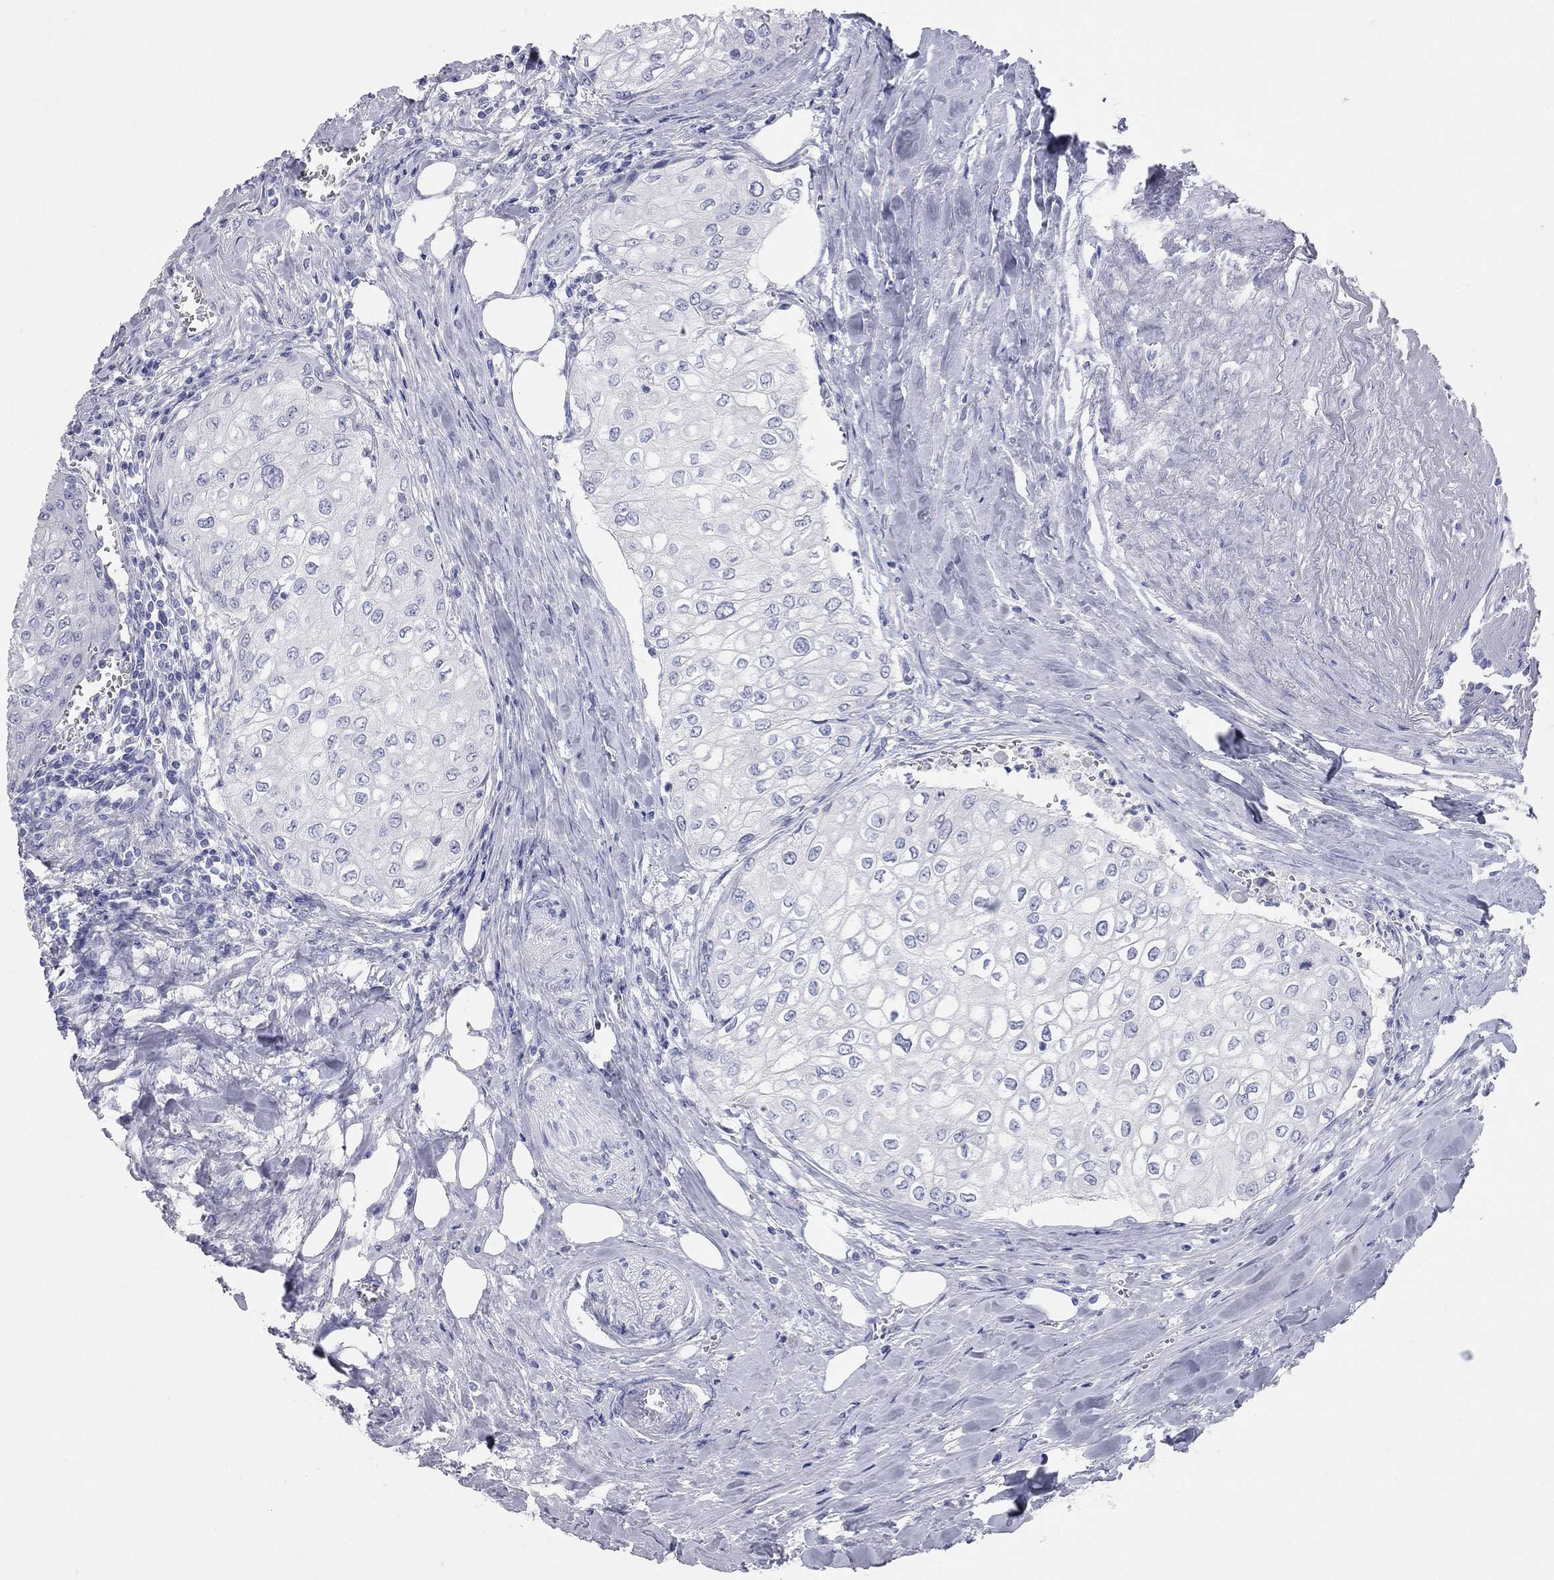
{"staining": {"intensity": "negative", "quantity": "none", "location": "none"}, "tissue": "urothelial cancer", "cell_type": "Tumor cells", "image_type": "cancer", "snomed": [{"axis": "morphology", "description": "Urothelial carcinoma, High grade"}, {"axis": "topography", "description": "Urinary bladder"}], "caption": "Urothelial cancer was stained to show a protein in brown. There is no significant expression in tumor cells.", "gene": "AOX1", "patient": {"sex": "male", "age": 62}}